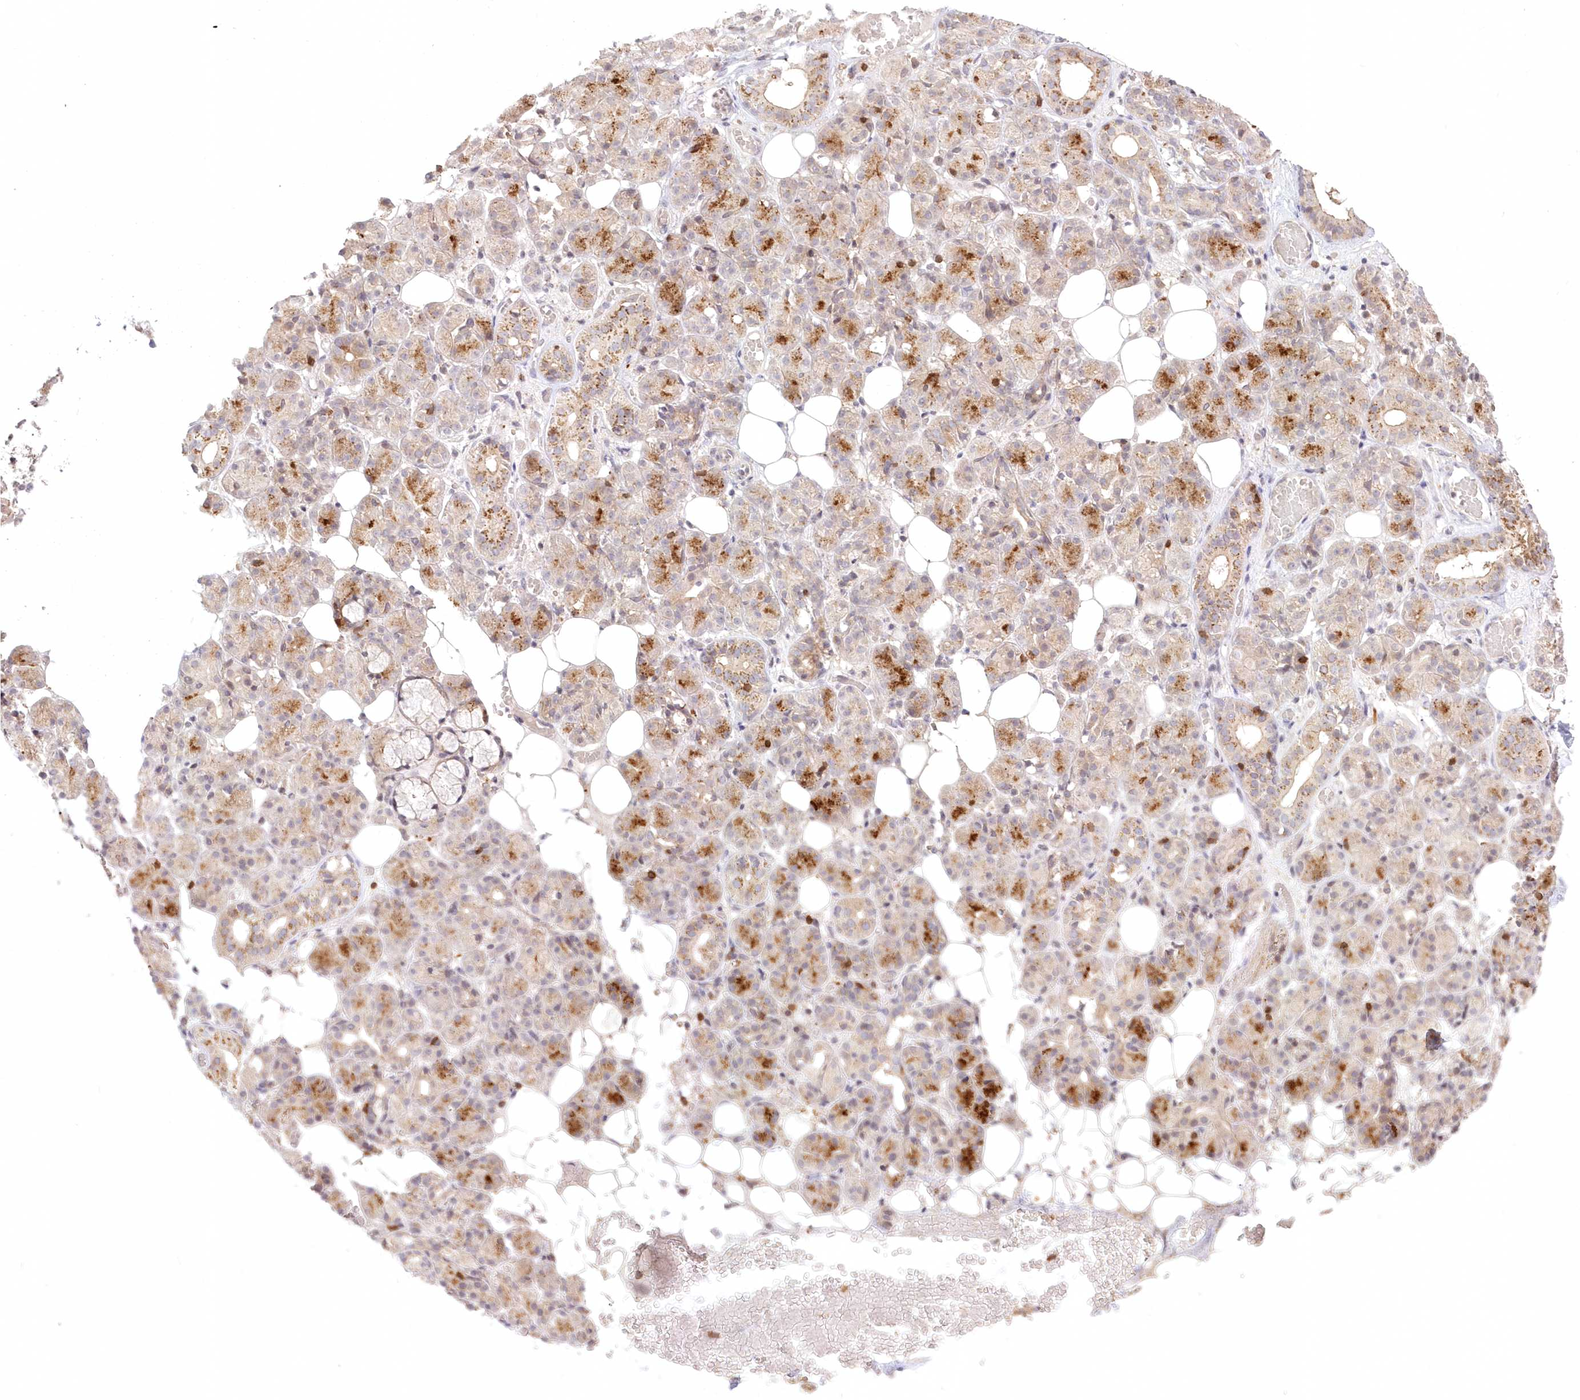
{"staining": {"intensity": "moderate", "quantity": "25%-75%", "location": "cytoplasmic/membranous"}, "tissue": "salivary gland", "cell_type": "Glandular cells", "image_type": "normal", "snomed": [{"axis": "morphology", "description": "Normal tissue, NOS"}, {"axis": "topography", "description": "Salivary gland"}], "caption": "Protein staining shows moderate cytoplasmic/membranous expression in approximately 25%-75% of glandular cells in unremarkable salivary gland.", "gene": "MTMR3", "patient": {"sex": "male", "age": 63}}